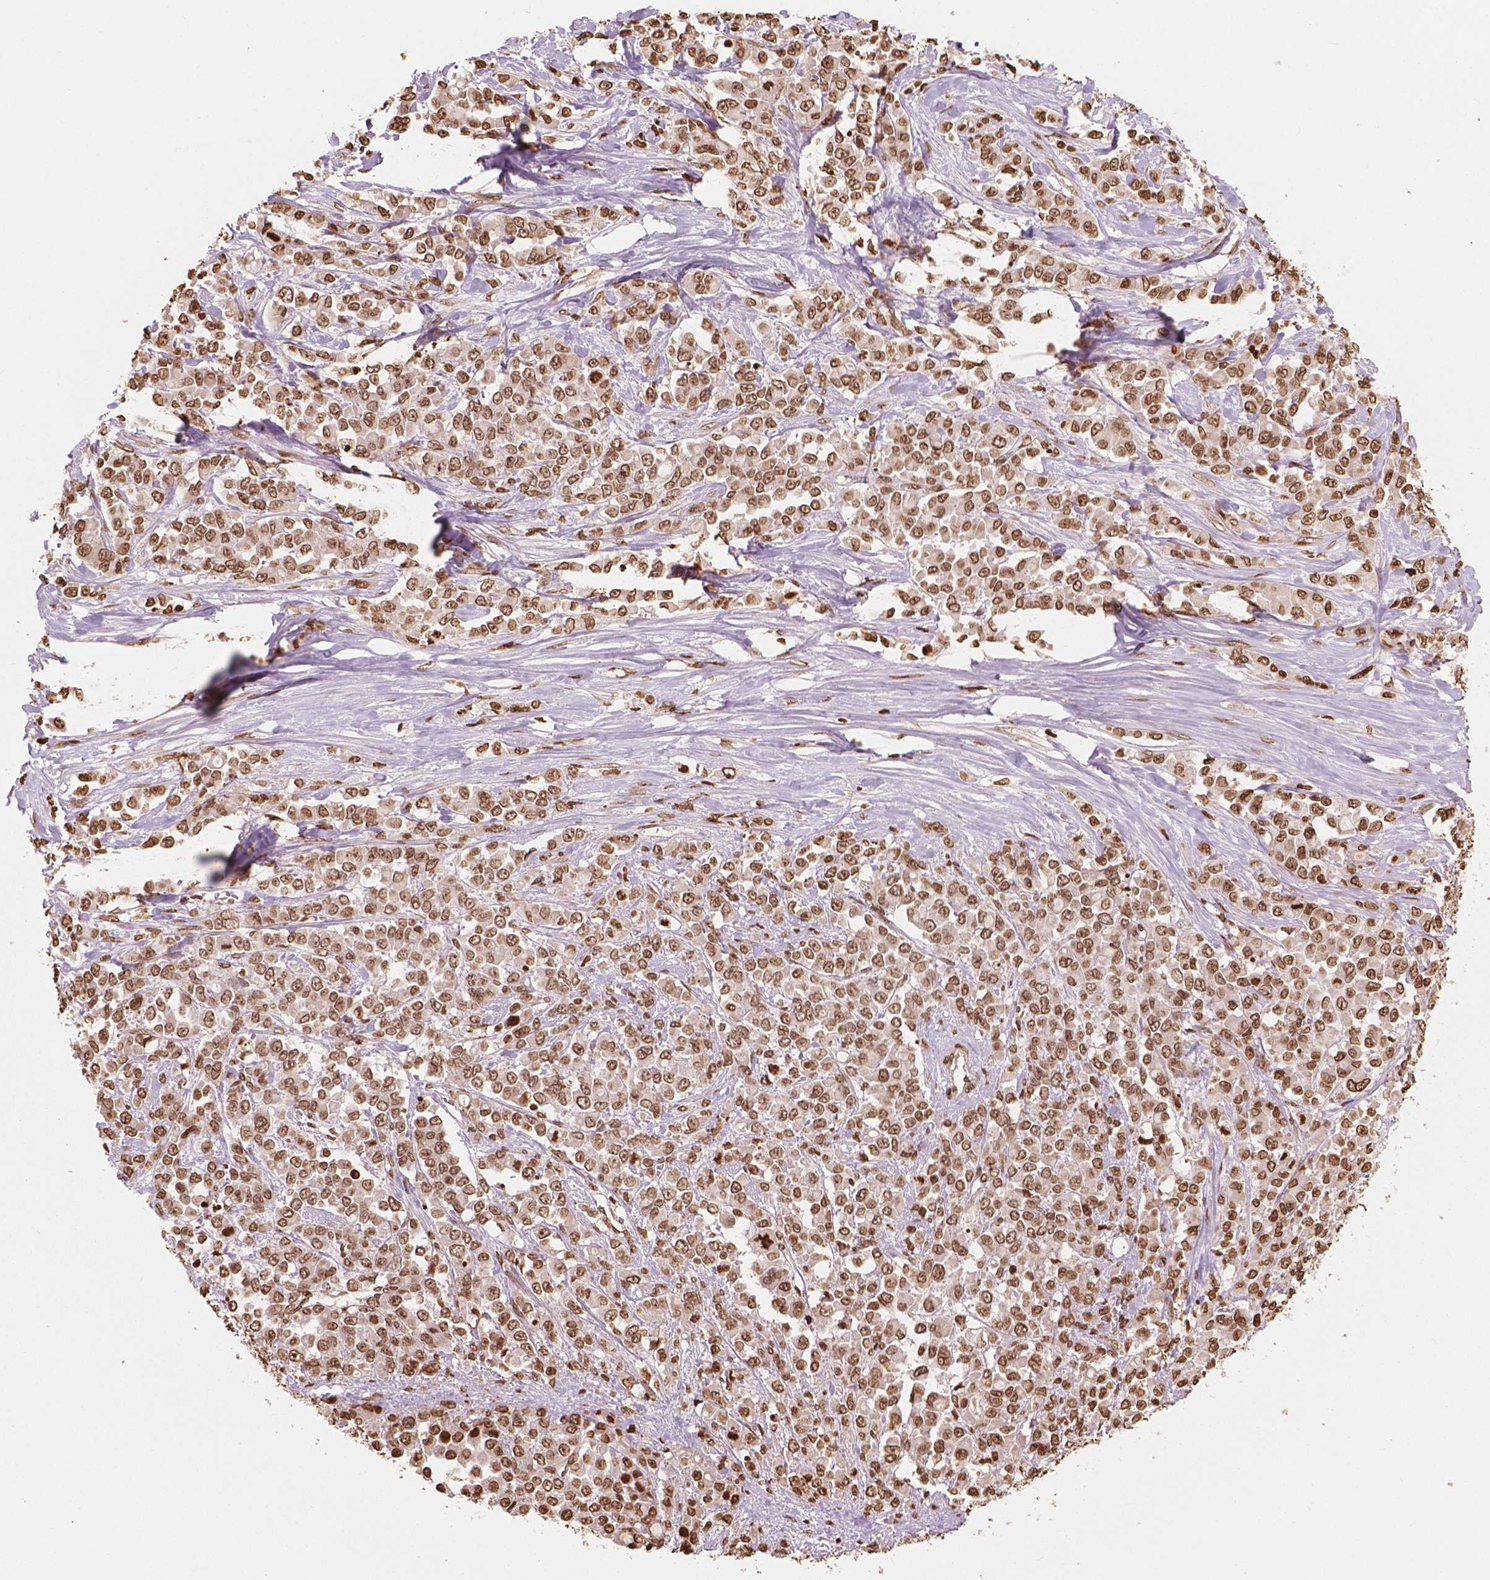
{"staining": {"intensity": "moderate", "quantity": ">75%", "location": "nuclear"}, "tissue": "stomach cancer", "cell_type": "Tumor cells", "image_type": "cancer", "snomed": [{"axis": "morphology", "description": "Adenocarcinoma, NOS"}, {"axis": "topography", "description": "Stomach"}], "caption": "This histopathology image reveals immunohistochemistry (IHC) staining of stomach cancer (adenocarcinoma), with medium moderate nuclear positivity in about >75% of tumor cells.", "gene": "H3C7", "patient": {"sex": "female", "age": 76}}